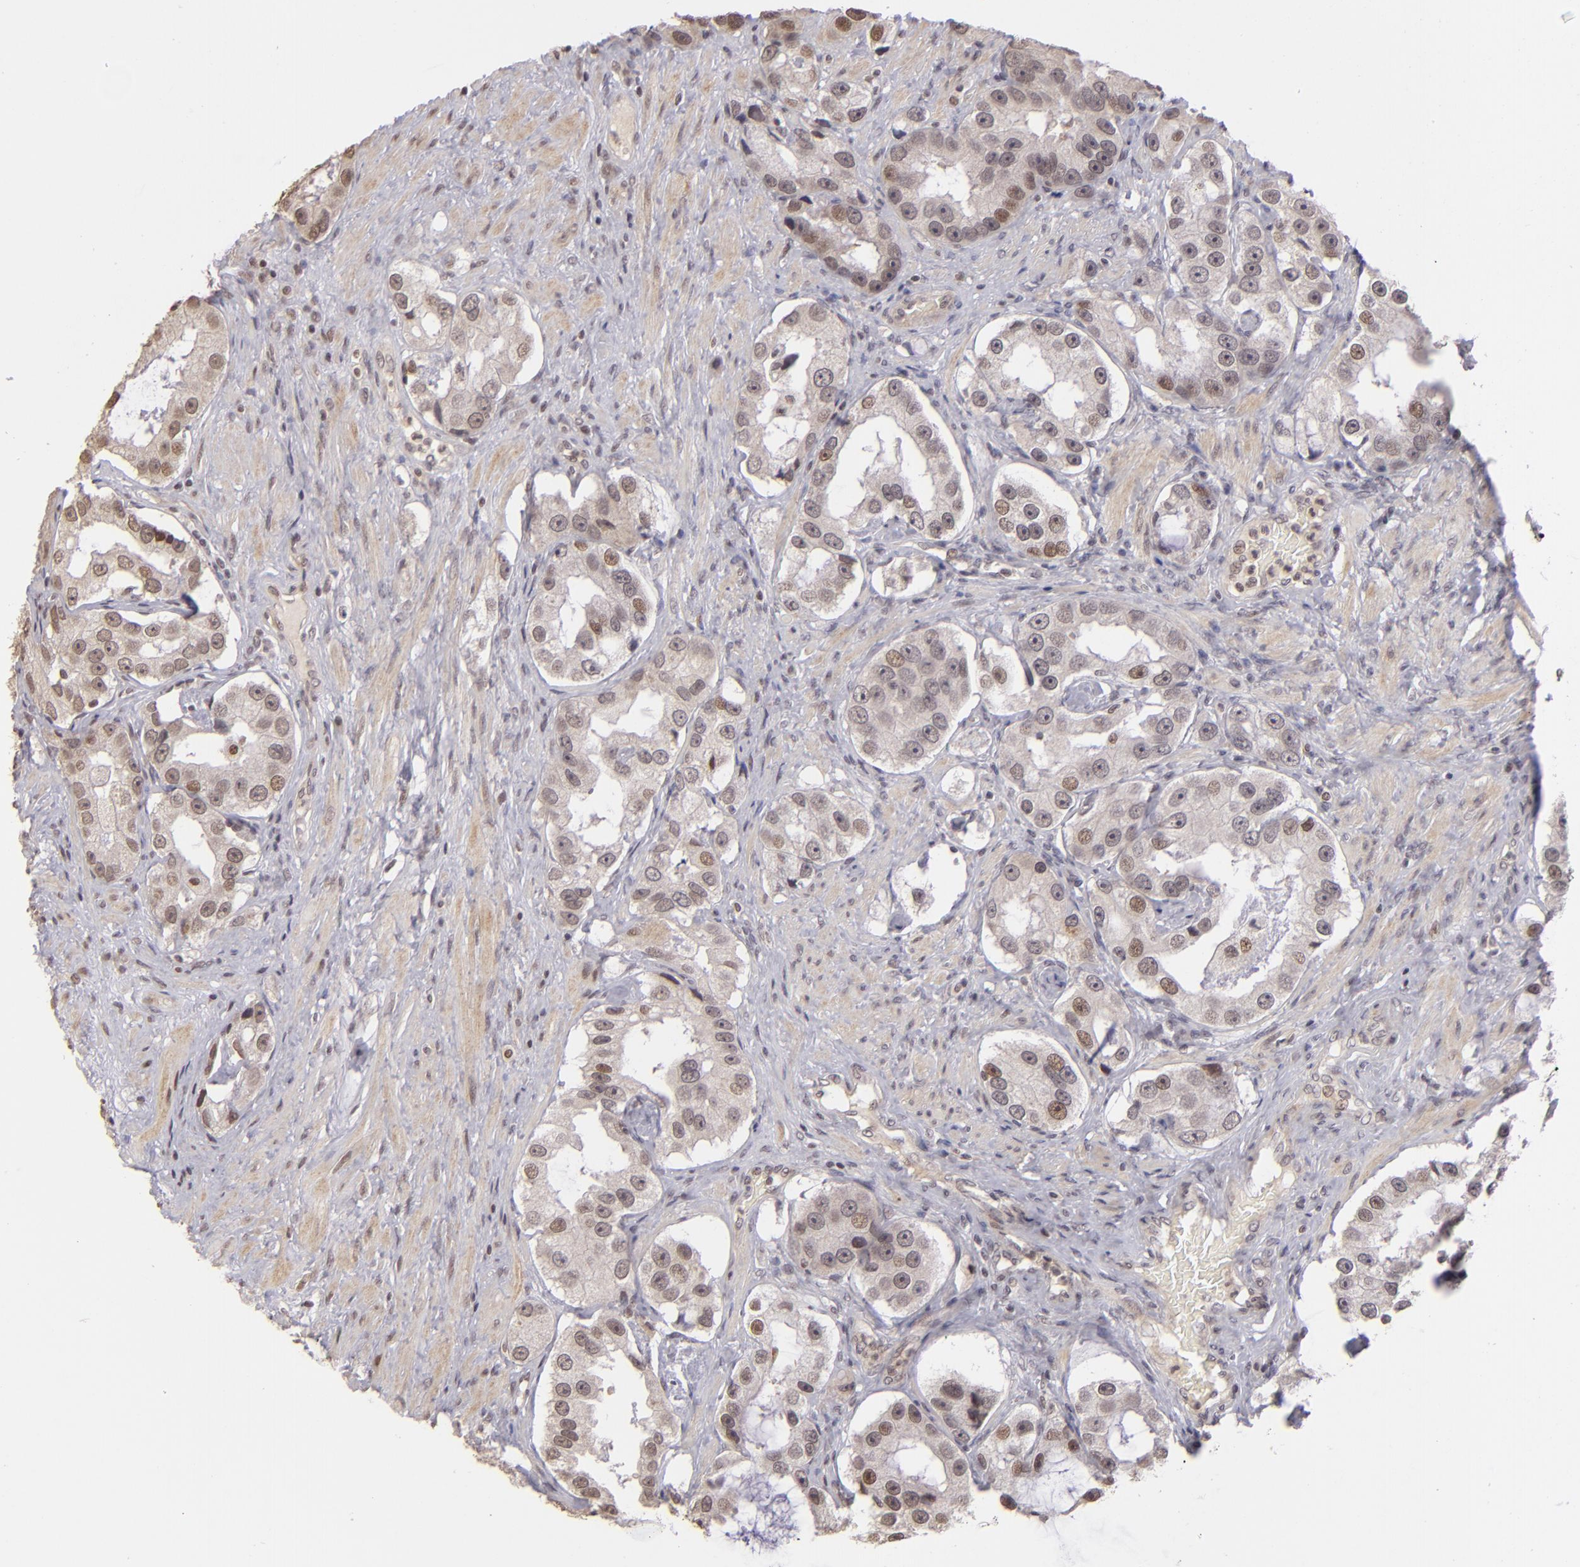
{"staining": {"intensity": "weak", "quantity": "<25%", "location": "nuclear"}, "tissue": "prostate cancer", "cell_type": "Tumor cells", "image_type": "cancer", "snomed": [{"axis": "morphology", "description": "Adenocarcinoma, High grade"}, {"axis": "topography", "description": "Prostate"}], "caption": "A photomicrograph of human prostate high-grade adenocarcinoma is negative for staining in tumor cells.", "gene": "RARB", "patient": {"sex": "male", "age": 63}}